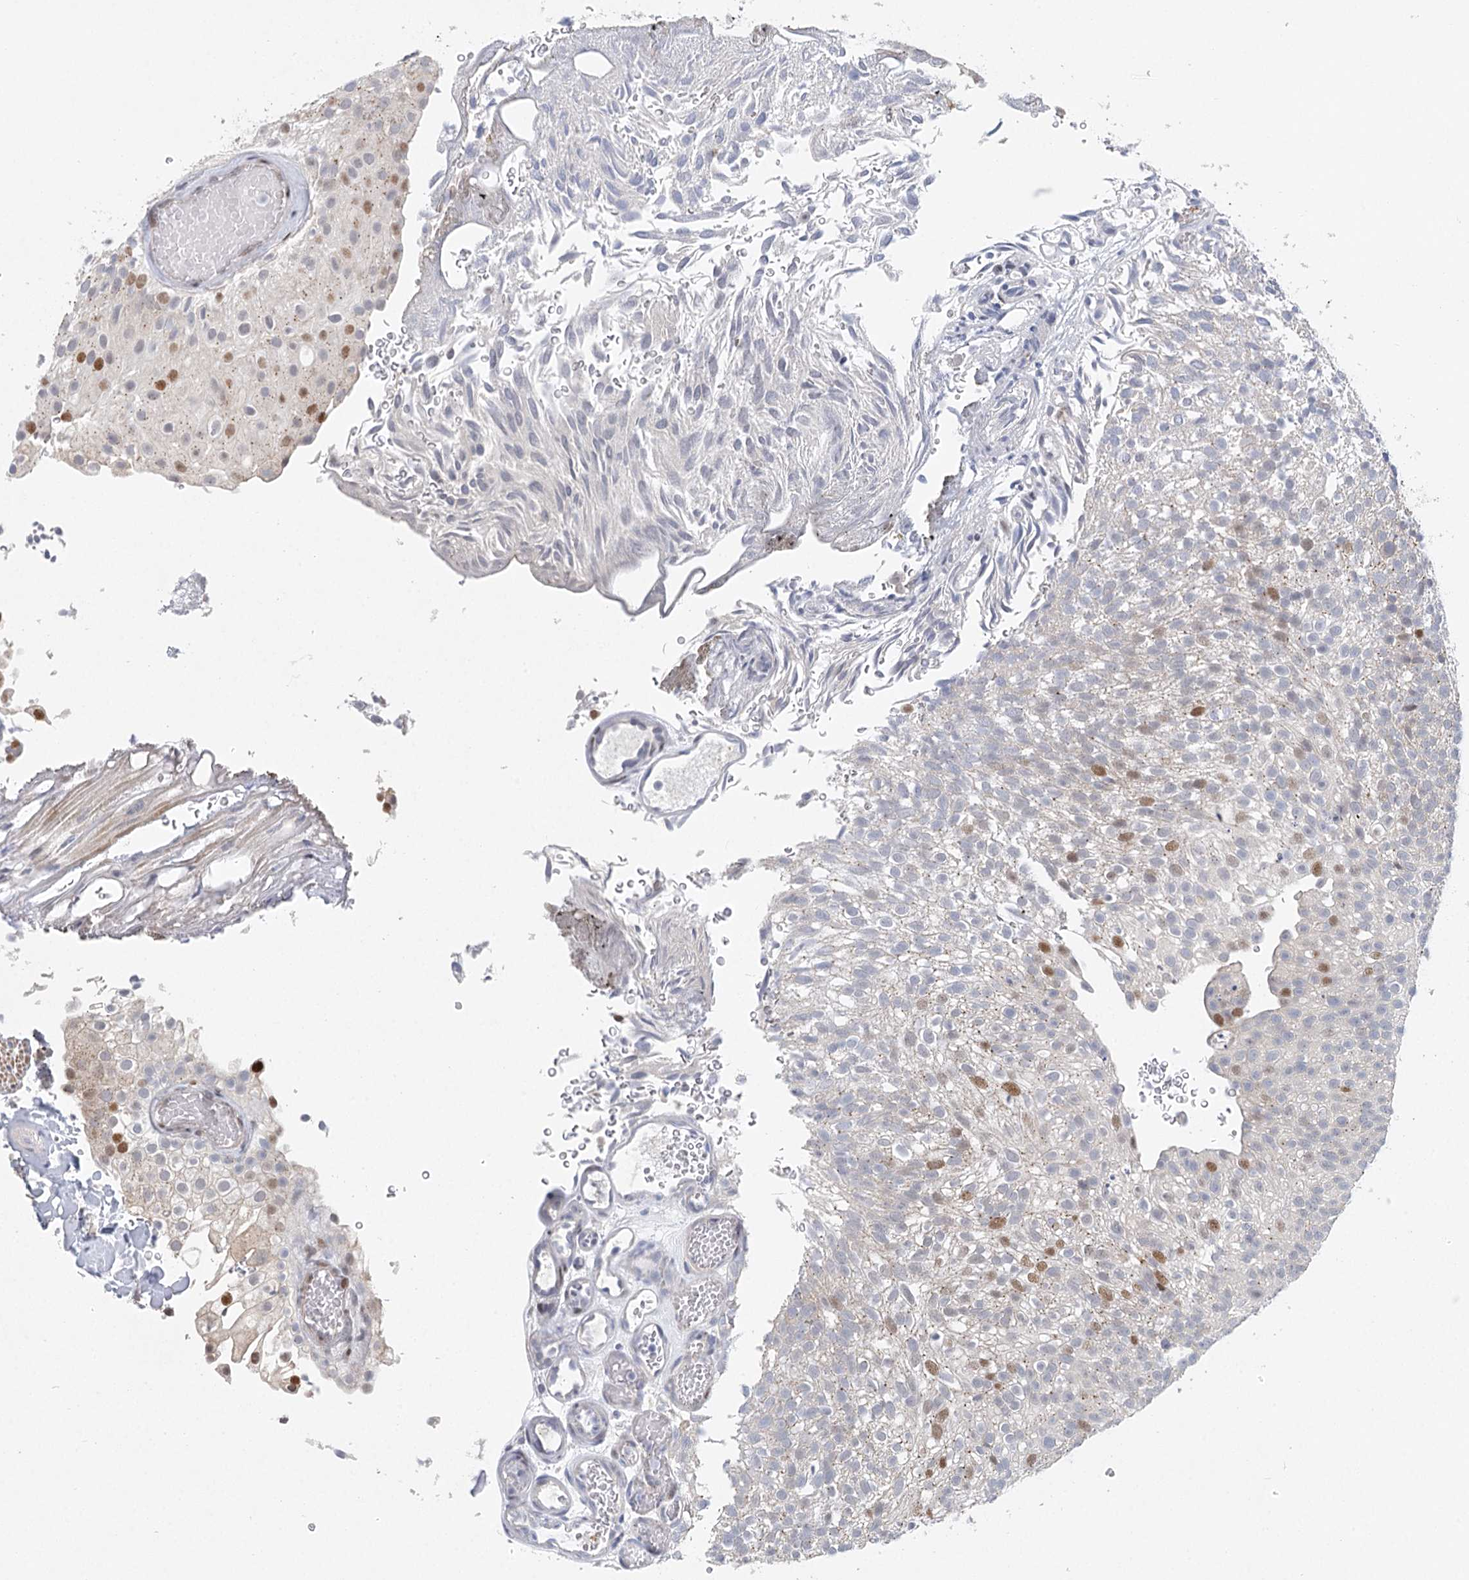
{"staining": {"intensity": "moderate", "quantity": "<25%", "location": "cytoplasmic/membranous,nuclear"}, "tissue": "urothelial cancer", "cell_type": "Tumor cells", "image_type": "cancer", "snomed": [{"axis": "morphology", "description": "Urothelial carcinoma, Low grade"}, {"axis": "topography", "description": "Urinary bladder"}], "caption": "A brown stain highlights moderate cytoplasmic/membranous and nuclear expression of a protein in urothelial carcinoma (low-grade) tumor cells. The protein is shown in brown color, while the nuclei are stained blue.", "gene": "CAMTA1", "patient": {"sex": "male", "age": 78}}